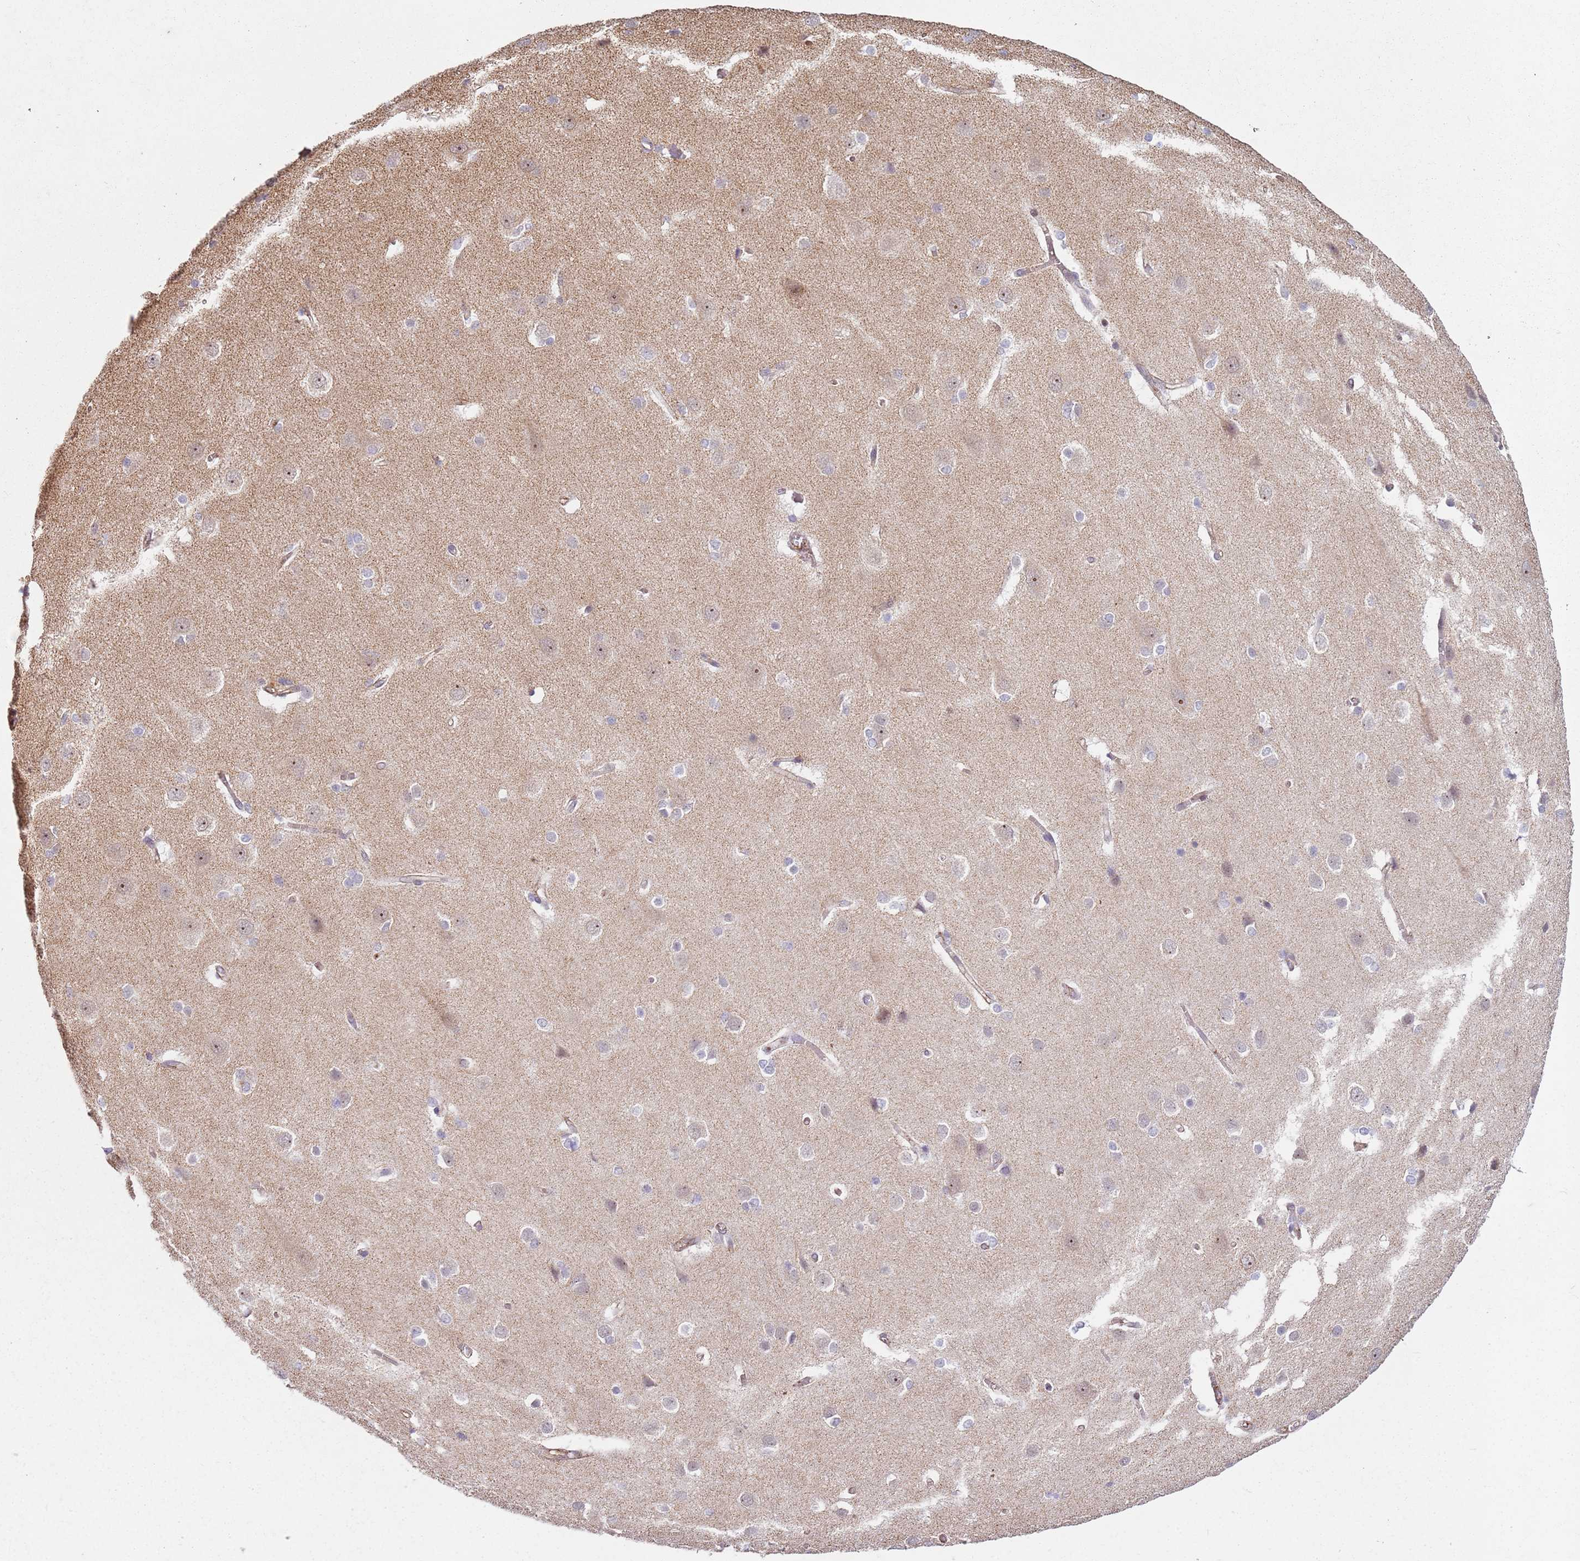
{"staining": {"intensity": "weak", "quantity": "25%-75%", "location": "cytoplasmic/membranous"}, "tissue": "cerebral cortex", "cell_type": "Endothelial cells", "image_type": "normal", "snomed": [{"axis": "morphology", "description": "Normal tissue, NOS"}, {"axis": "topography", "description": "Cerebral cortex"}], "caption": "Human cerebral cortex stained for a protein (brown) exhibits weak cytoplasmic/membranous positive expression in about 25%-75% of endothelial cells.", "gene": "C2CD4B", "patient": {"sex": "male", "age": 37}}